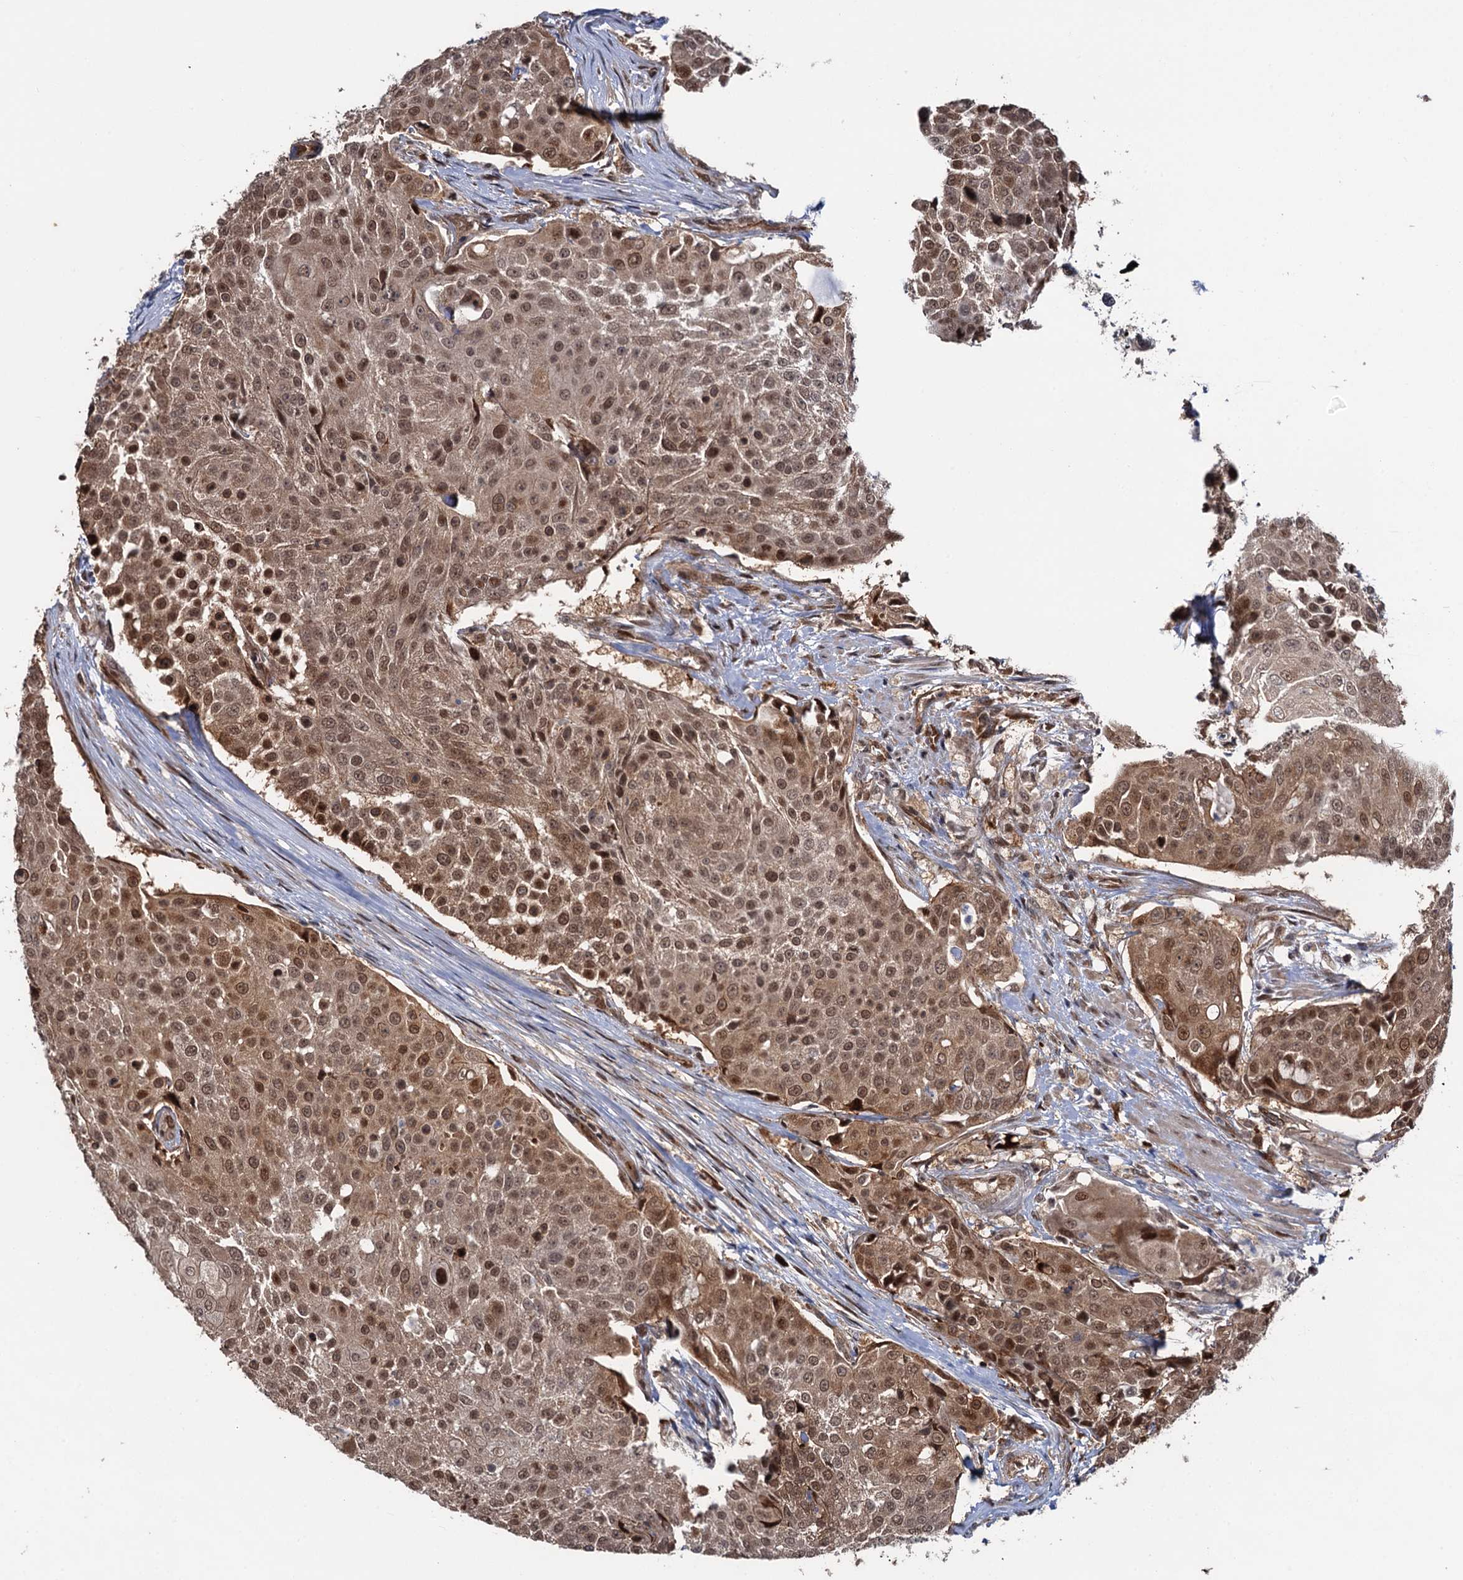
{"staining": {"intensity": "moderate", "quantity": ">75%", "location": "cytoplasmic/membranous,nuclear"}, "tissue": "urothelial cancer", "cell_type": "Tumor cells", "image_type": "cancer", "snomed": [{"axis": "morphology", "description": "Urothelial carcinoma, High grade"}, {"axis": "topography", "description": "Urinary bladder"}], "caption": "IHC micrograph of human urothelial cancer stained for a protein (brown), which demonstrates medium levels of moderate cytoplasmic/membranous and nuclear expression in approximately >75% of tumor cells.", "gene": "CDC23", "patient": {"sex": "female", "age": 63}}